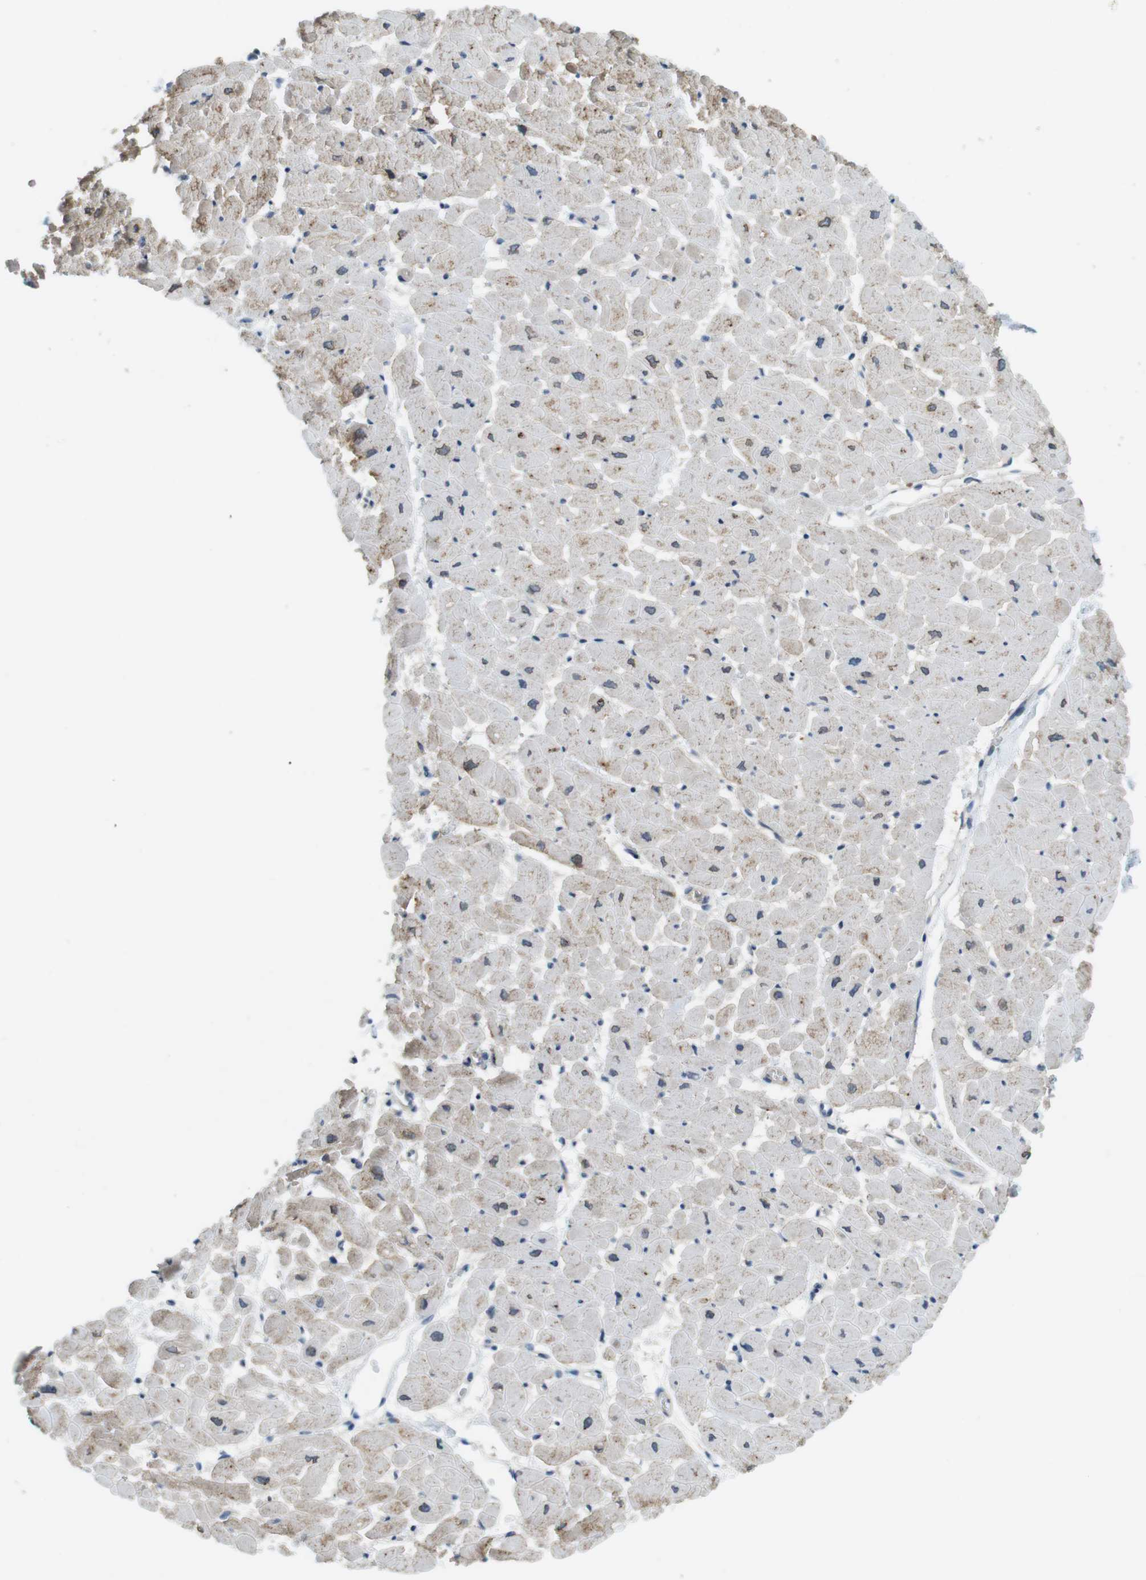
{"staining": {"intensity": "weak", "quantity": "25%-75%", "location": "cytoplasmic/membranous"}, "tissue": "heart muscle", "cell_type": "Cardiomyocytes", "image_type": "normal", "snomed": [{"axis": "morphology", "description": "Normal tissue, NOS"}, {"axis": "topography", "description": "Heart"}], "caption": "Immunohistochemical staining of benign human heart muscle reveals weak cytoplasmic/membranous protein positivity in about 25%-75% of cardiomyocytes. (DAB = brown stain, brightfield microscopy at high magnification).", "gene": "TYW1", "patient": {"sex": "male", "age": 45}}